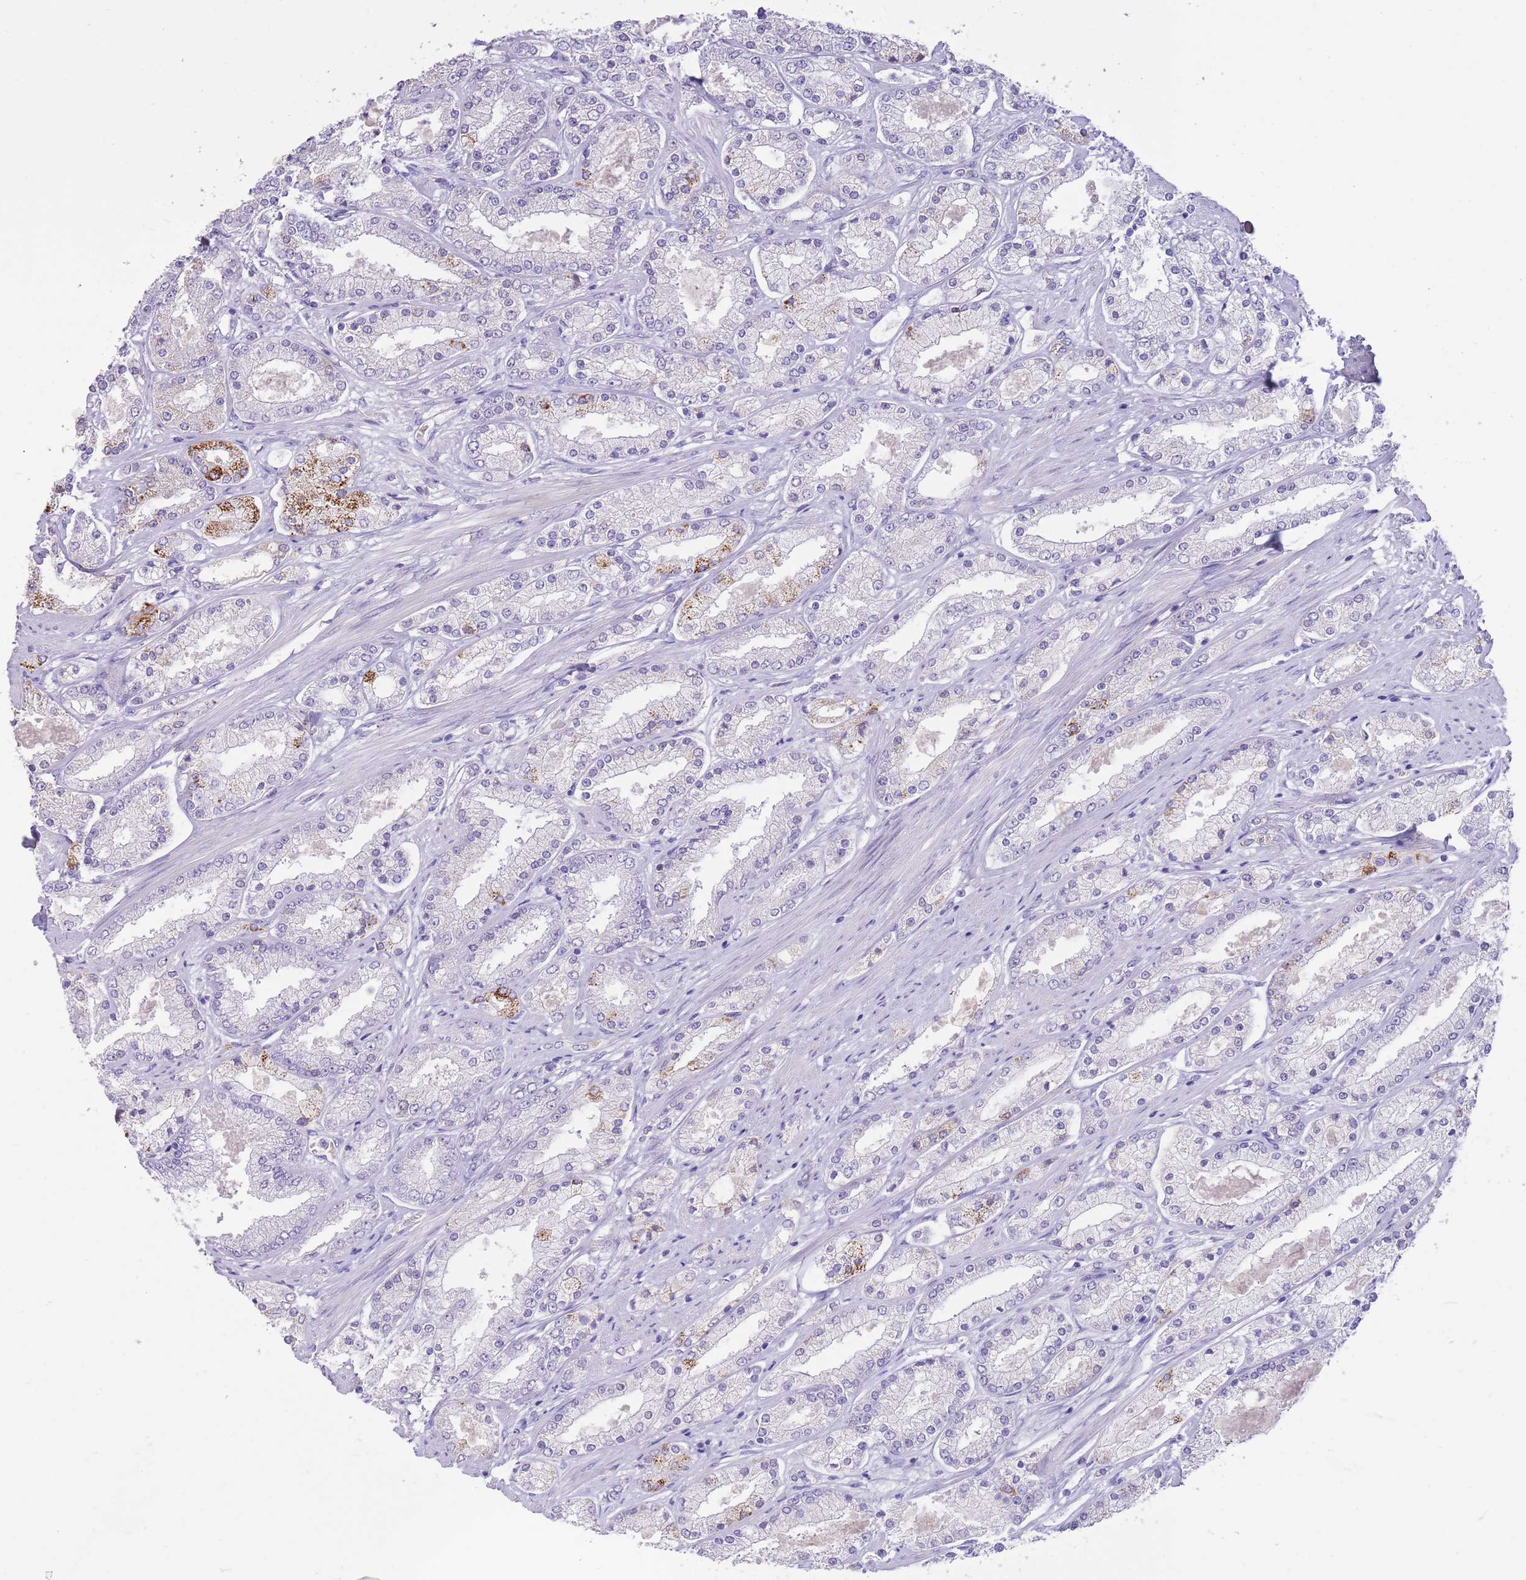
{"staining": {"intensity": "moderate", "quantity": "<25%", "location": "cytoplasmic/membranous"}, "tissue": "prostate cancer", "cell_type": "Tumor cells", "image_type": "cancer", "snomed": [{"axis": "morphology", "description": "Adenocarcinoma, High grade"}, {"axis": "topography", "description": "Prostate"}], "caption": "Prostate cancer stained with a protein marker shows moderate staining in tumor cells.", "gene": "SFTPA1", "patient": {"sex": "male", "age": 69}}